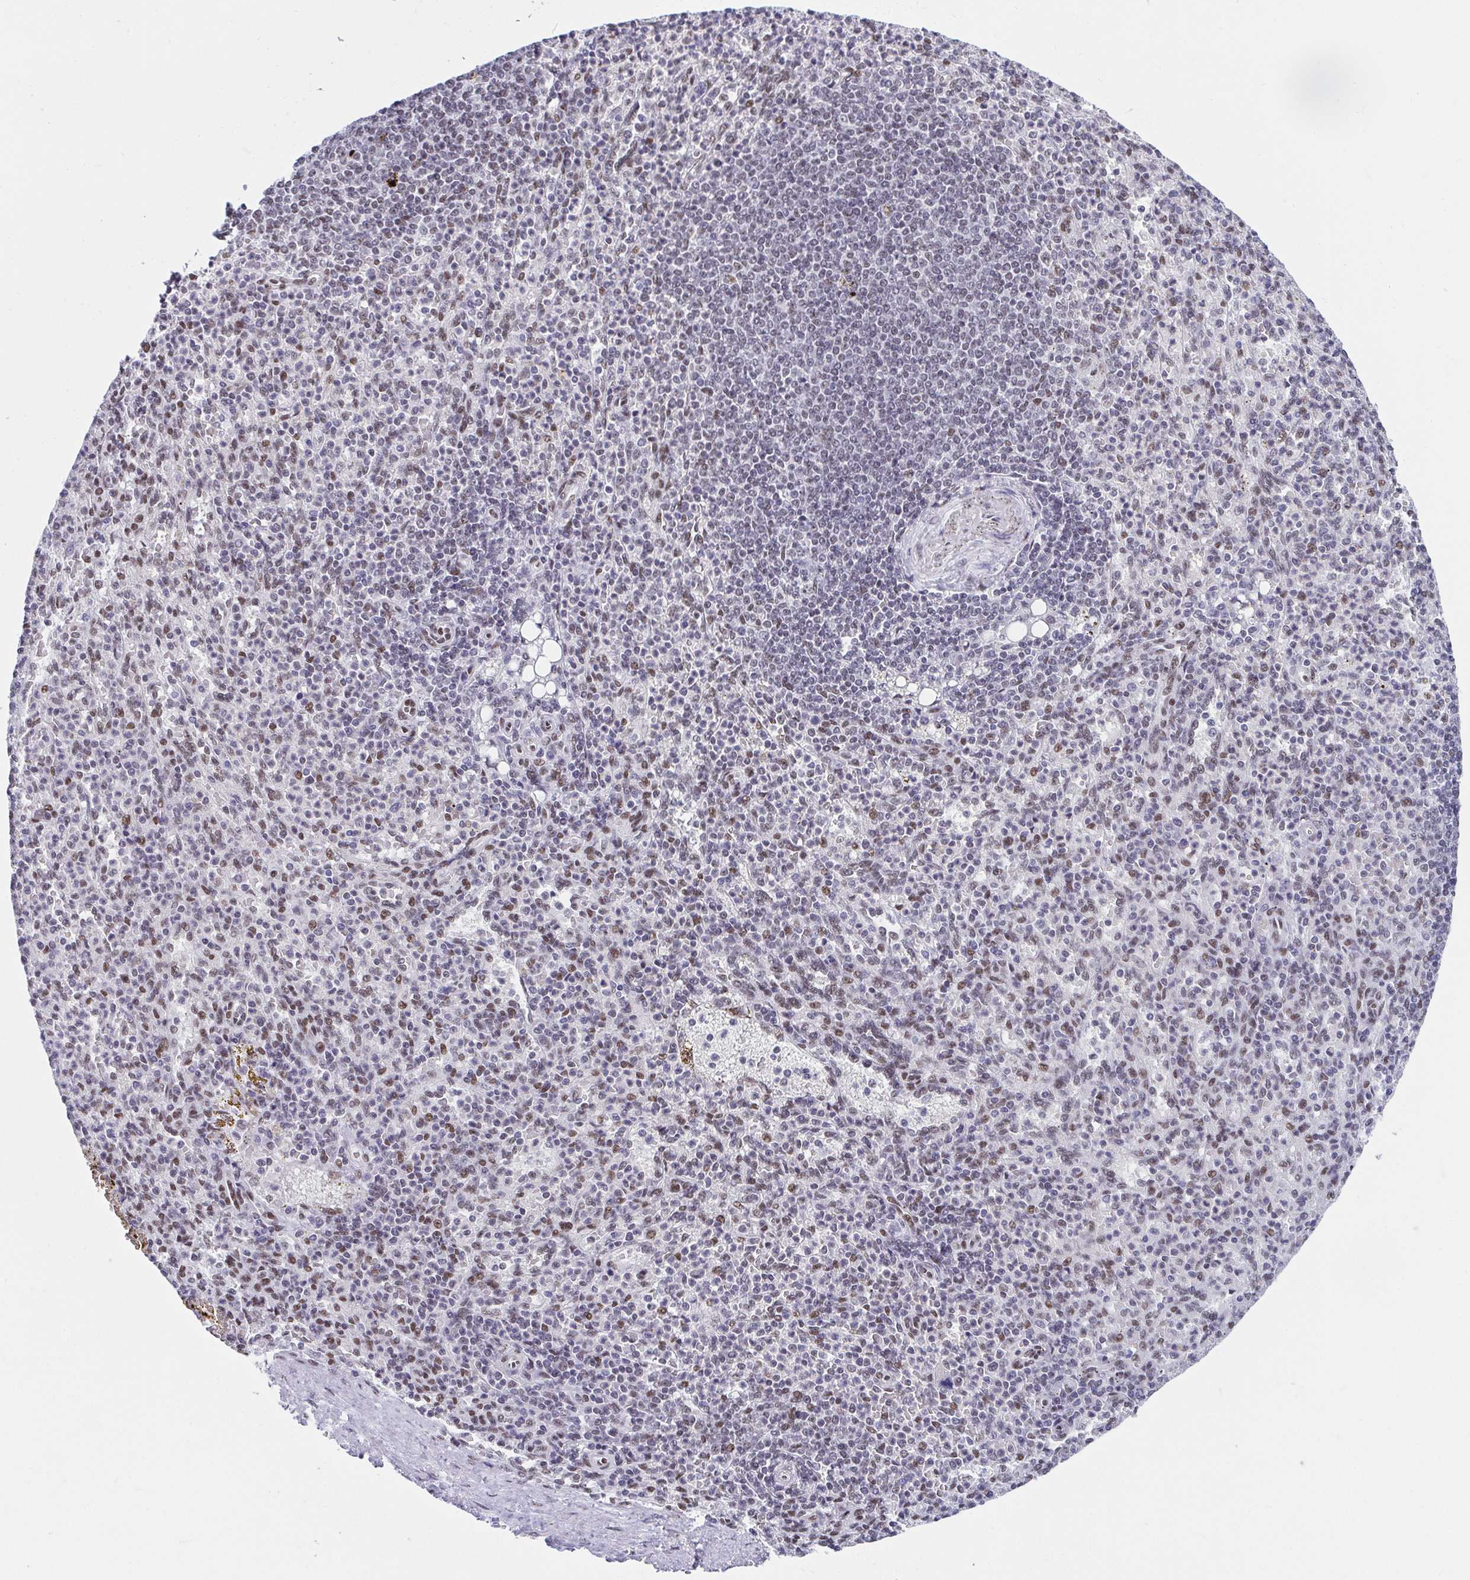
{"staining": {"intensity": "moderate", "quantity": "25%-75%", "location": "nuclear"}, "tissue": "spleen", "cell_type": "Cells in red pulp", "image_type": "normal", "snomed": [{"axis": "morphology", "description": "Normal tissue, NOS"}, {"axis": "topography", "description": "Spleen"}], "caption": "Immunohistochemical staining of unremarkable human spleen reveals medium levels of moderate nuclear expression in approximately 25%-75% of cells in red pulp. (DAB = brown stain, brightfield microscopy at high magnification).", "gene": "SLC7A10", "patient": {"sex": "female", "age": 74}}